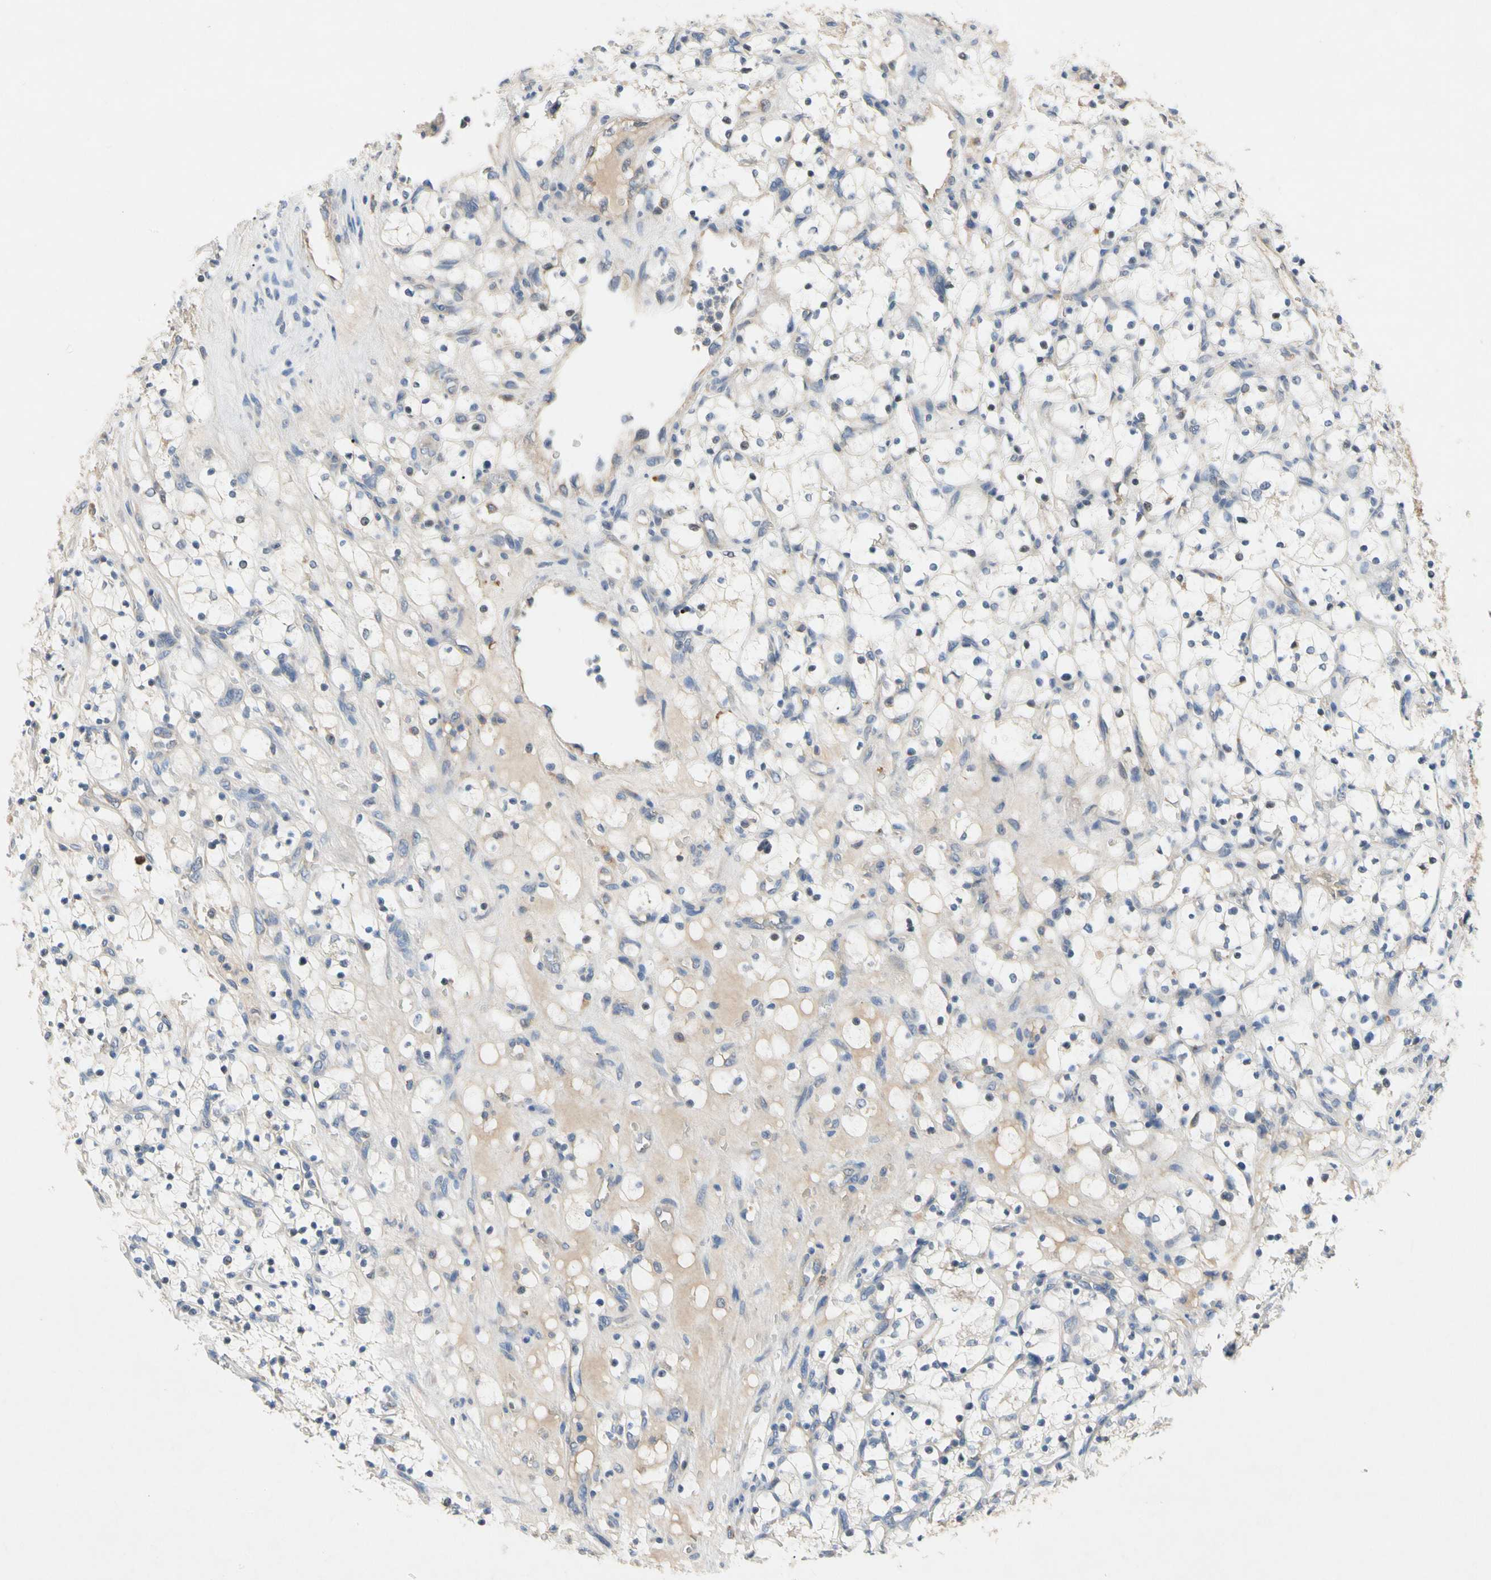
{"staining": {"intensity": "negative", "quantity": "none", "location": "none"}, "tissue": "renal cancer", "cell_type": "Tumor cells", "image_type": "cancer", "snomed": [{"axis": "morphology", "description": "Adenocarcinoma, NOS"}, {"axis": "topography", "description": "Kidney"}], "caption": "Immunohistochemistry (IHC) micrograph of adenocarcinoma (renal) stained for a protein (brown), which demonstrates no positivity in tumor cells.", "gene": "GAS6", "patient": {"sex": "female", "age": 69}}